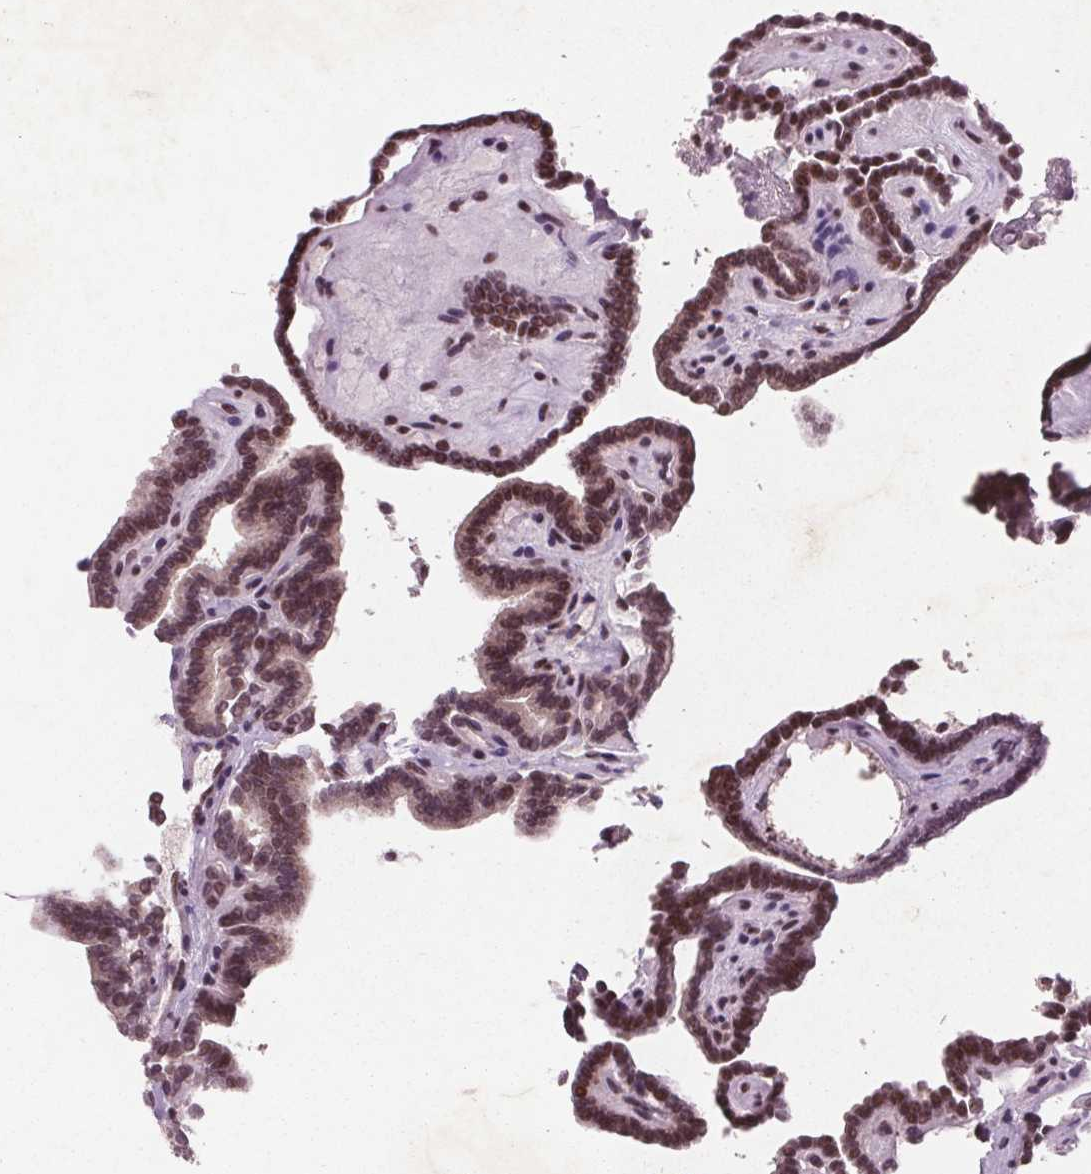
{"staining": {"intensity": "moderate", "quantity": ">75%", "location": "nuclear"}, "tissue": "thyroid cancer", "cell_type": "Tumor cells", "image_type": "cancer", "snomed": [{"axis": "morphology", "description": "Papillary adenocarcinoma, NOS"}, {"axis": "topography", "description": "Thyroid gland"}], "caption": "Immunohistochemical staining of human thyroid cancer (papillary adenocarcinoma) demonstrates medium levels of moderate nuclear protein expression in about >75% of tumor cells.", "gene": "RPS6KA2", "patient": {"sex": "female", "age": 21}}